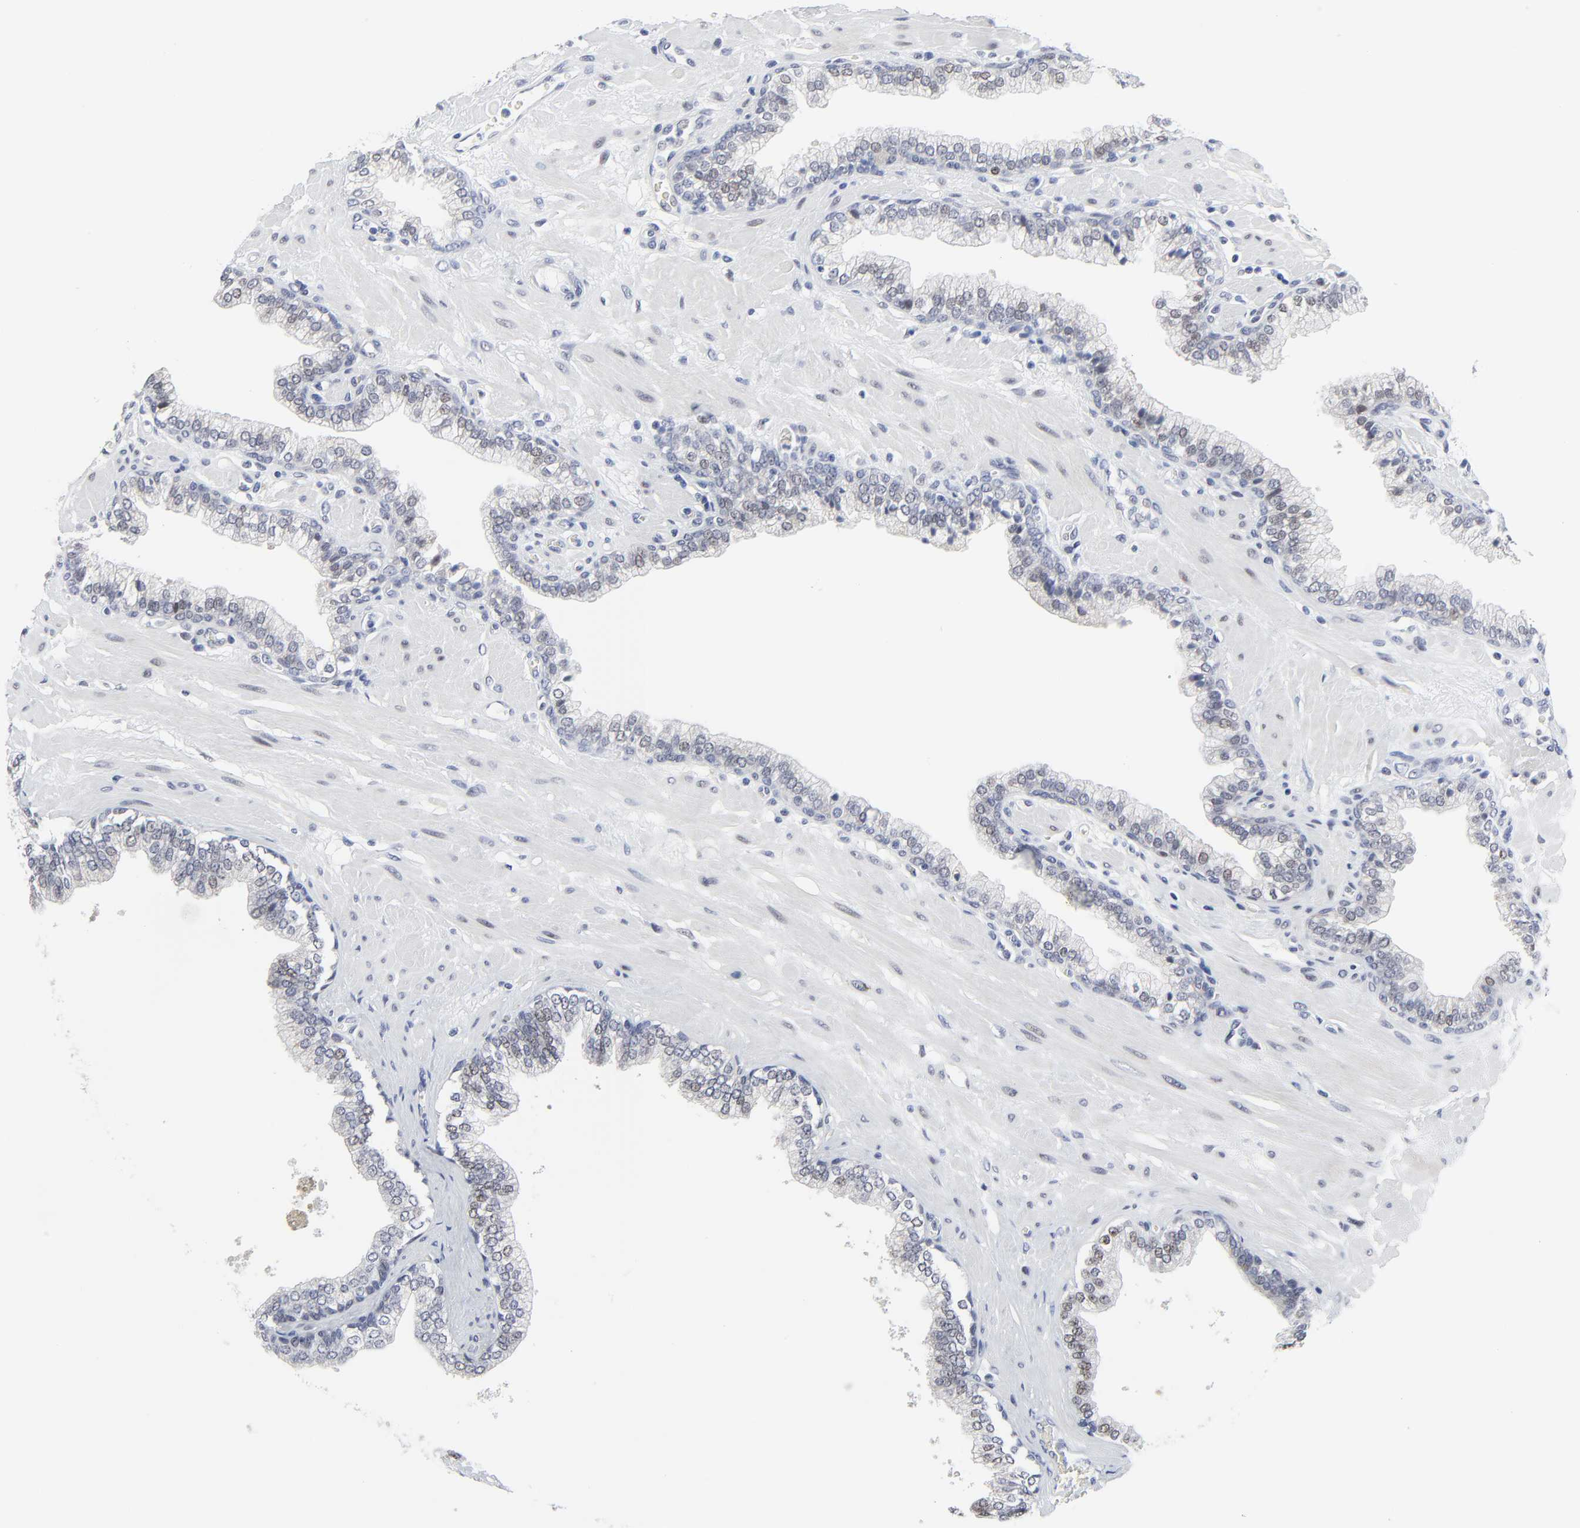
{"staining": {"intensity": "weak", "quantity": "<25%", "location": "nuclear"}, "tissue": "prostate", "cell_type": "Glandular cells", "image_type": "normal", "snomed": [{"axis": "morphology", "description": "Normal tissue, NOS"}, {"axis": "topography", "description": "Prostate"}], "caption": "A photomicrograph of prostate stained for a protein reveals no brown staining in glandular cells.", "gene": "ZNF589", "patient": {"sex": "male", "age": 60}}